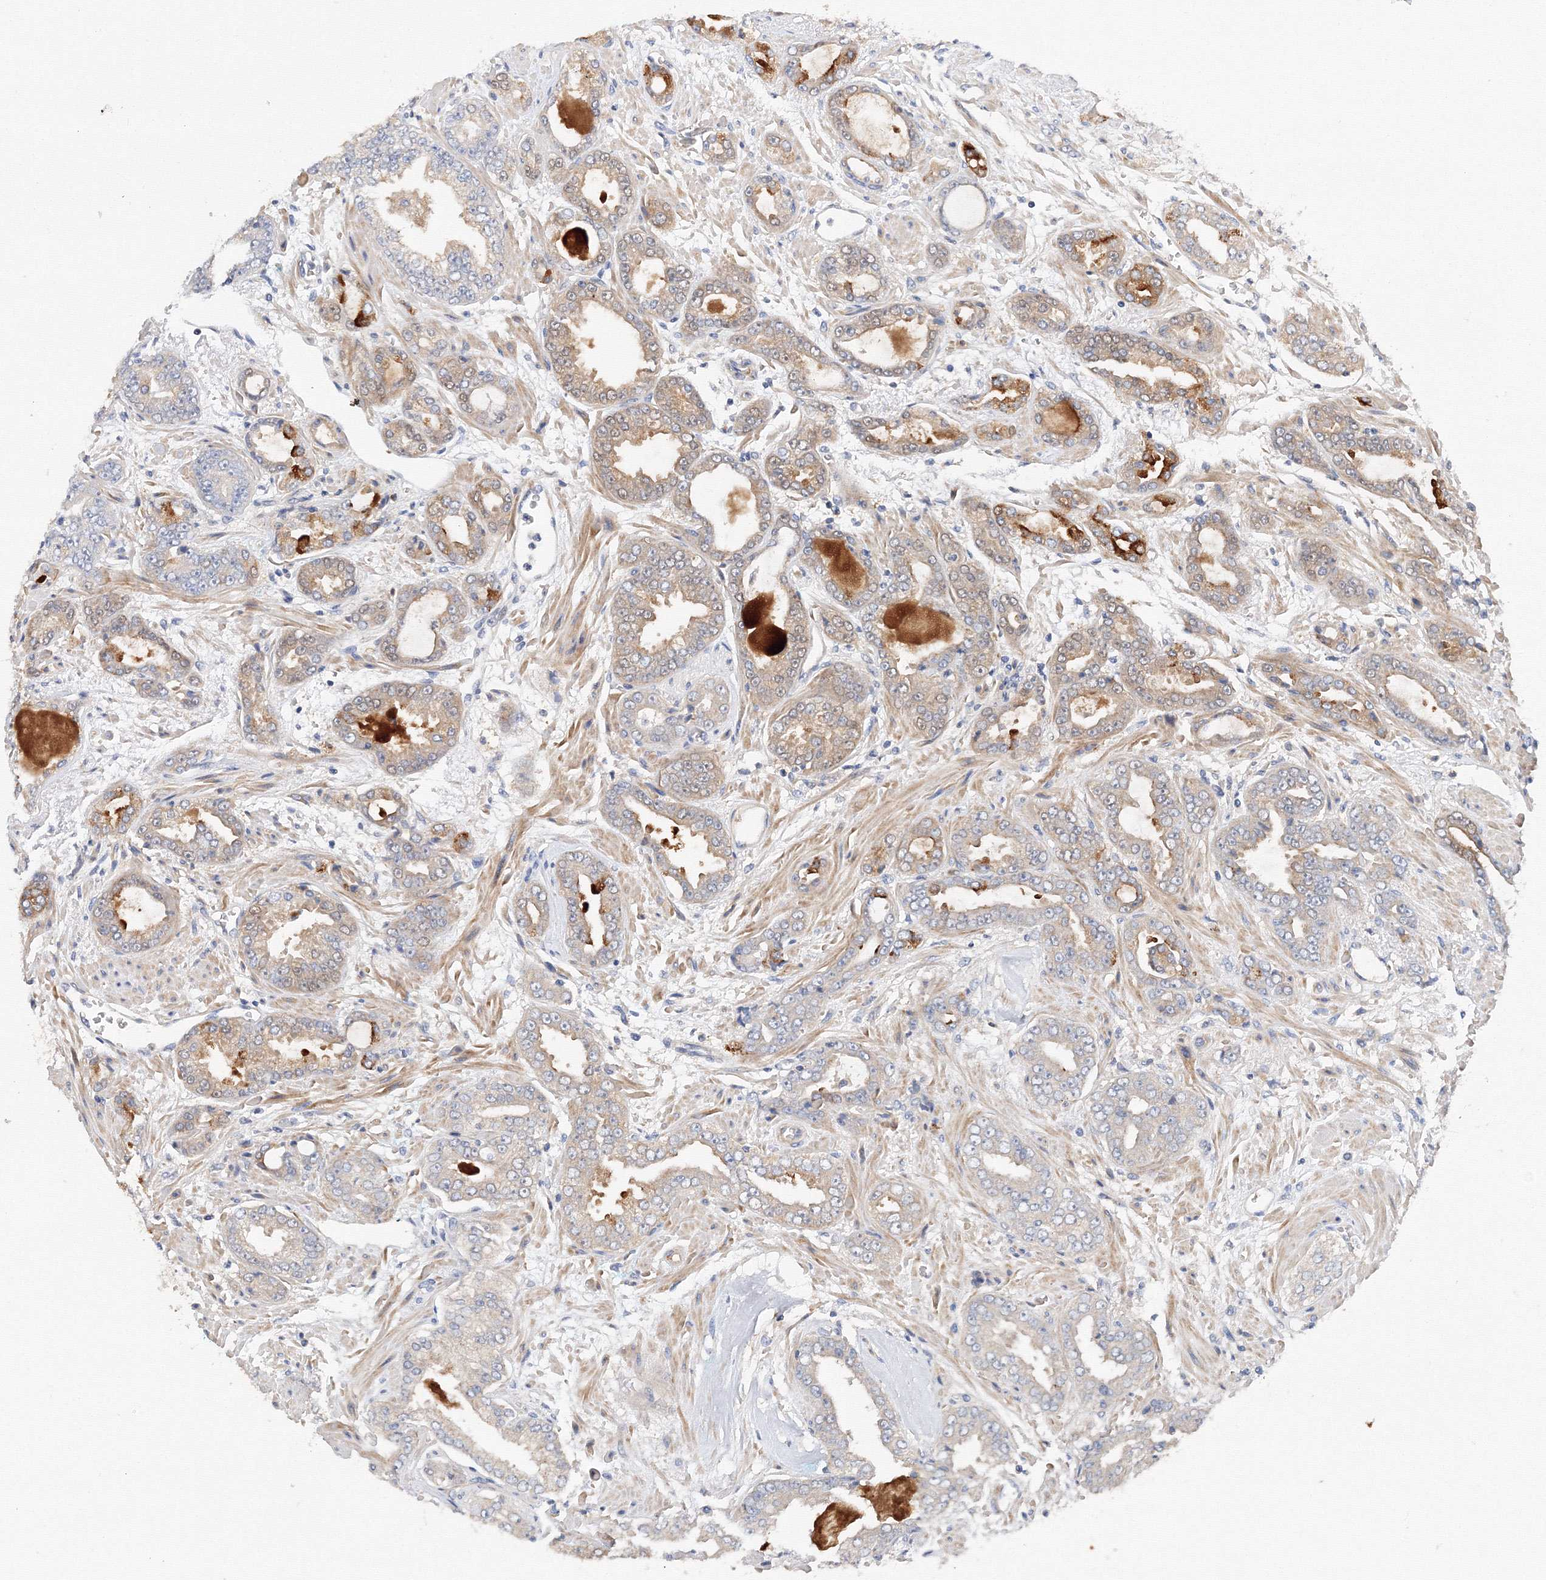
{"staining": {"intensity": "weak", "quantity": "25%-75%", "location": "cytoplasmic/membranous"}, "tissue": "prostate cancer", "cell_type": "Tumor cells", "image_type": "cancer", "snomed": [{"axis": "morphology", "description": "Adenocarcinoma, High grade"}, {"axis": "topography", "description": "Prostate"}], "caption": "About 25%-75% of tumor cells in high-grade adenocarcinoma (prostate) show weak cytoplasmic/membranous protein positivity as visualized by brown immunohistochemical staining.", "gene": "DIS3L2", "patient": {"sex": "male", "age": 71}}